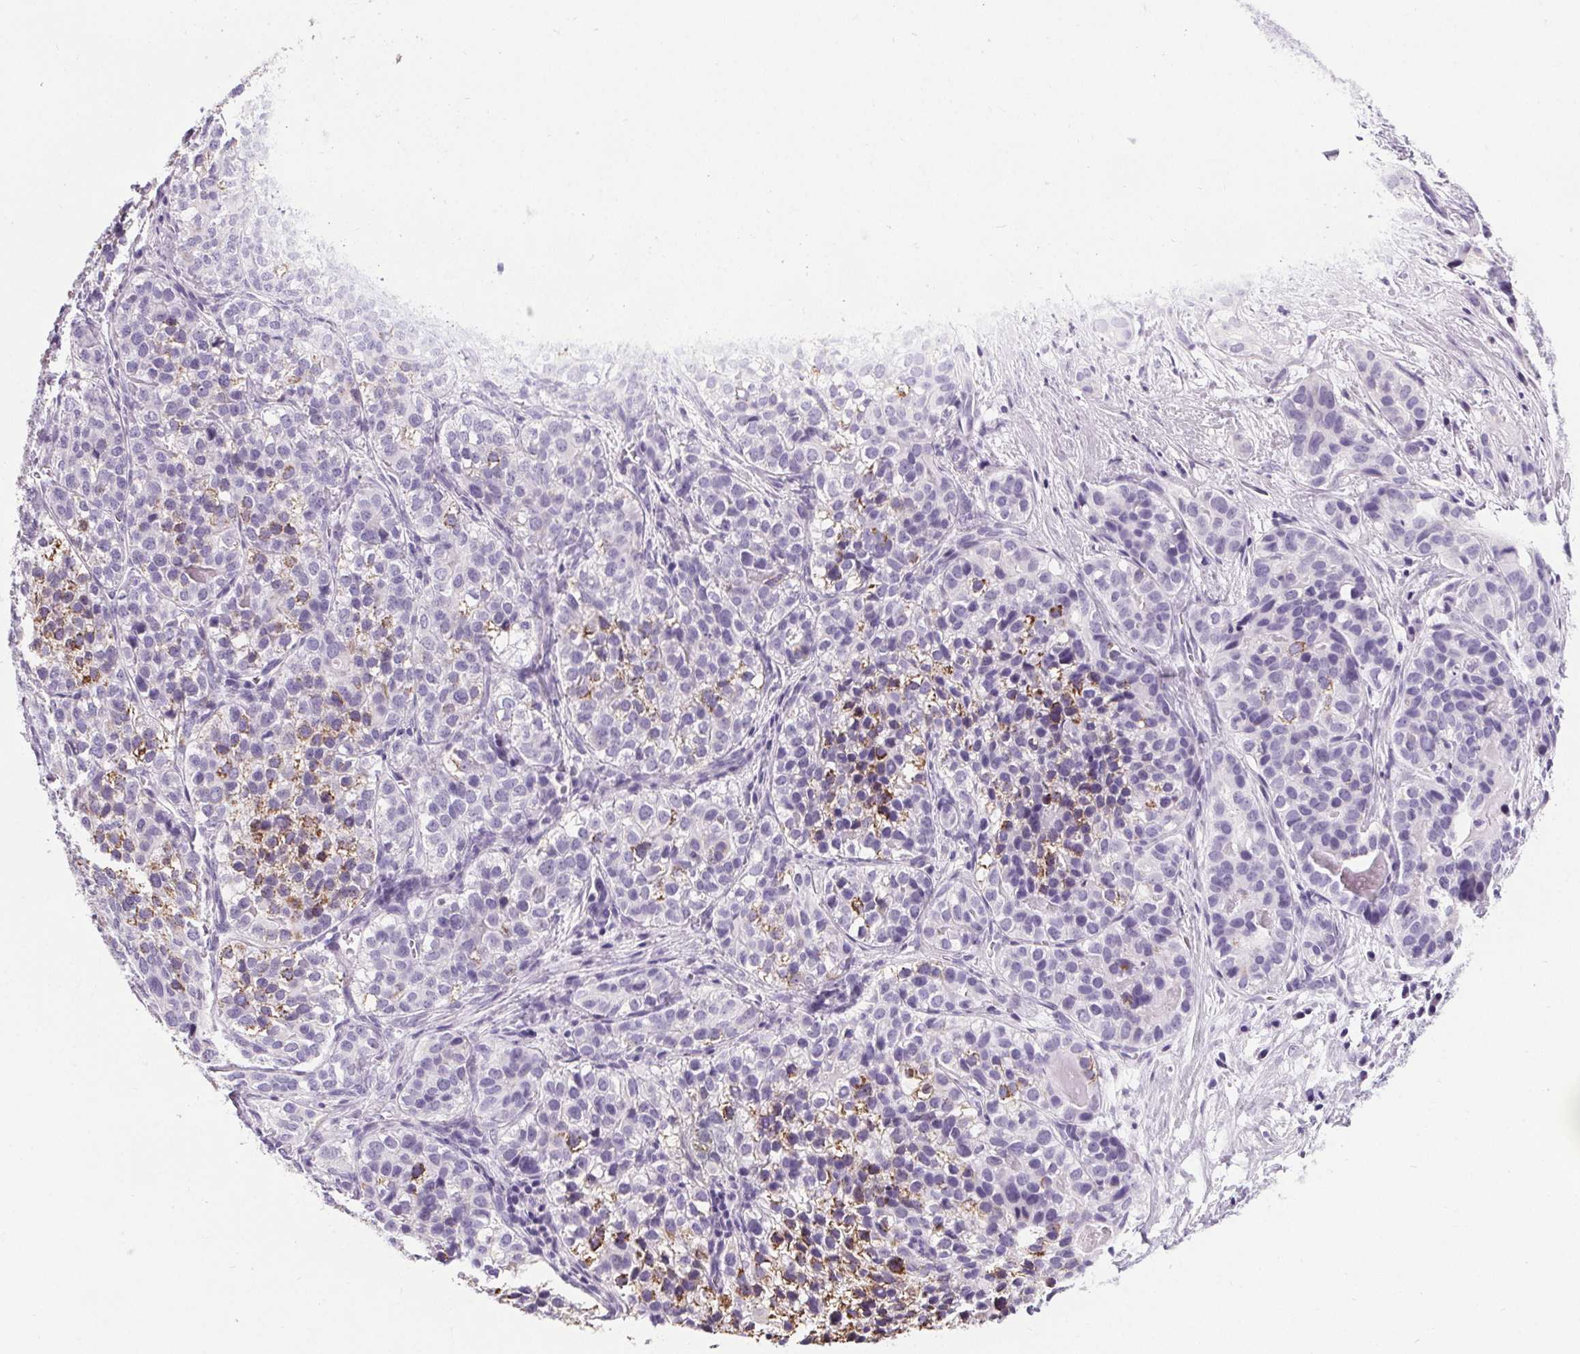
{"staining": {"intensity": "moderate", "quantity": "<25%", "location": "cytoplasmic/membranous"}, "tissue": "liver cancer", "cell_type": "Tumor cells", "image_type": "cancer", "snomed": [{"axis": "morphology", "description": "Cholangiocarcinoma"}, {"axis": "topography", "description": "Liver"}], "caption": "Liver cancer (cholangiocarcinoma) tissue demonstrates moderate cytoplasmic/membranous positivity in about <25% of tumor cells, visualized by immunohistochemistry. (IHC, brightfield microscopy, high magnification).", "gene": "ELAVL2", "patient": {"sex": "male", "age": 56}}